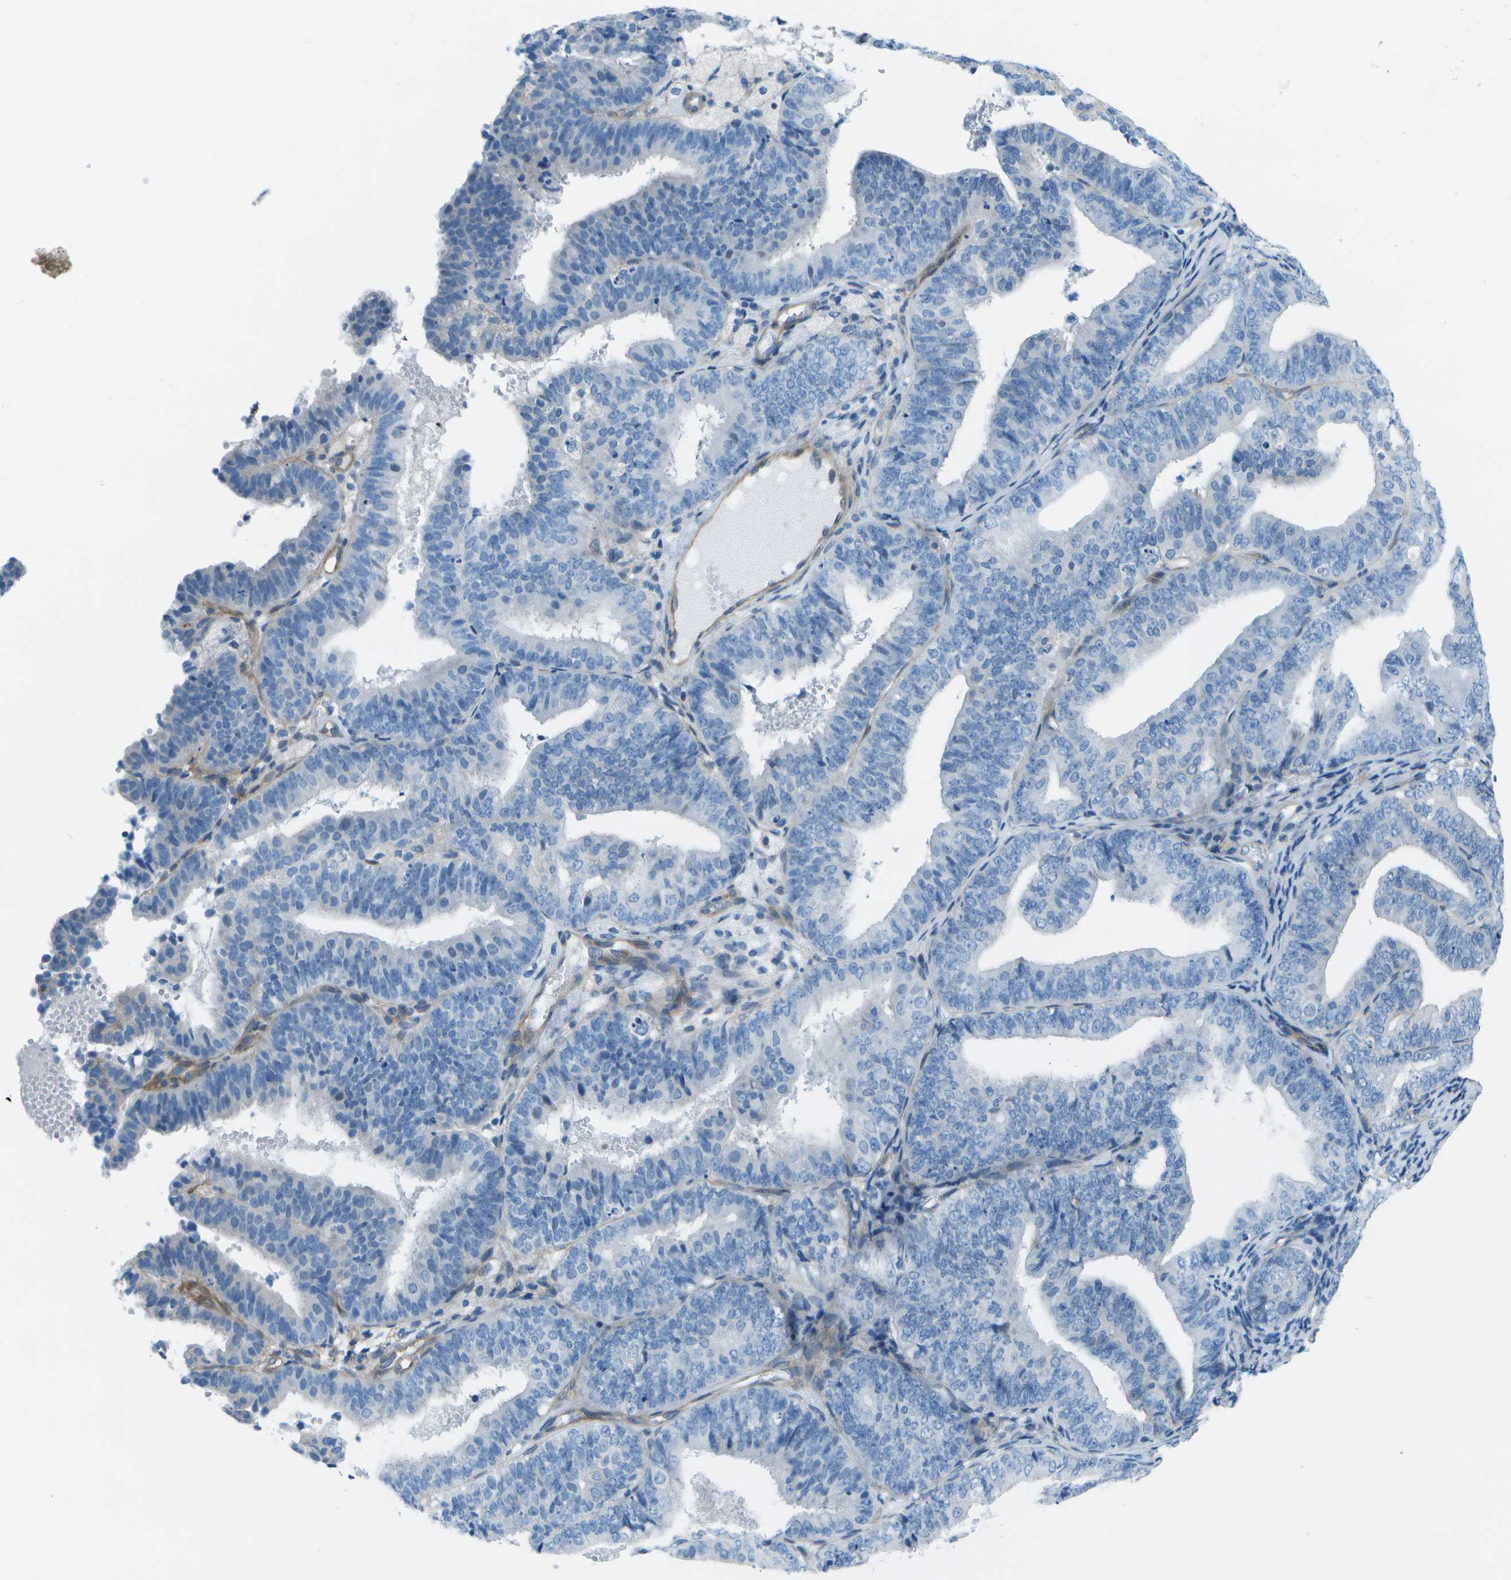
{"staining": {"intensity": "negative", "quantity": "none", "location": "none"}, "tissue": "endometrial cancer", "cell_type": "Tumor cells", "image_type": "cancer", "snomed": [{"axis": "morphology", "description": "Adenocarcinoma, NOS"}, {"axis": "topography", "description": "Endometrium"}], "caption": "Tumor cells show no significant protein staining in endometrial cancer. The staining is performed using DAB brown chromogen with nuclei counter-stained in using hematoxylin.", "gene": "SORBS3", "patient": {"sex": "female", "age": 63}}